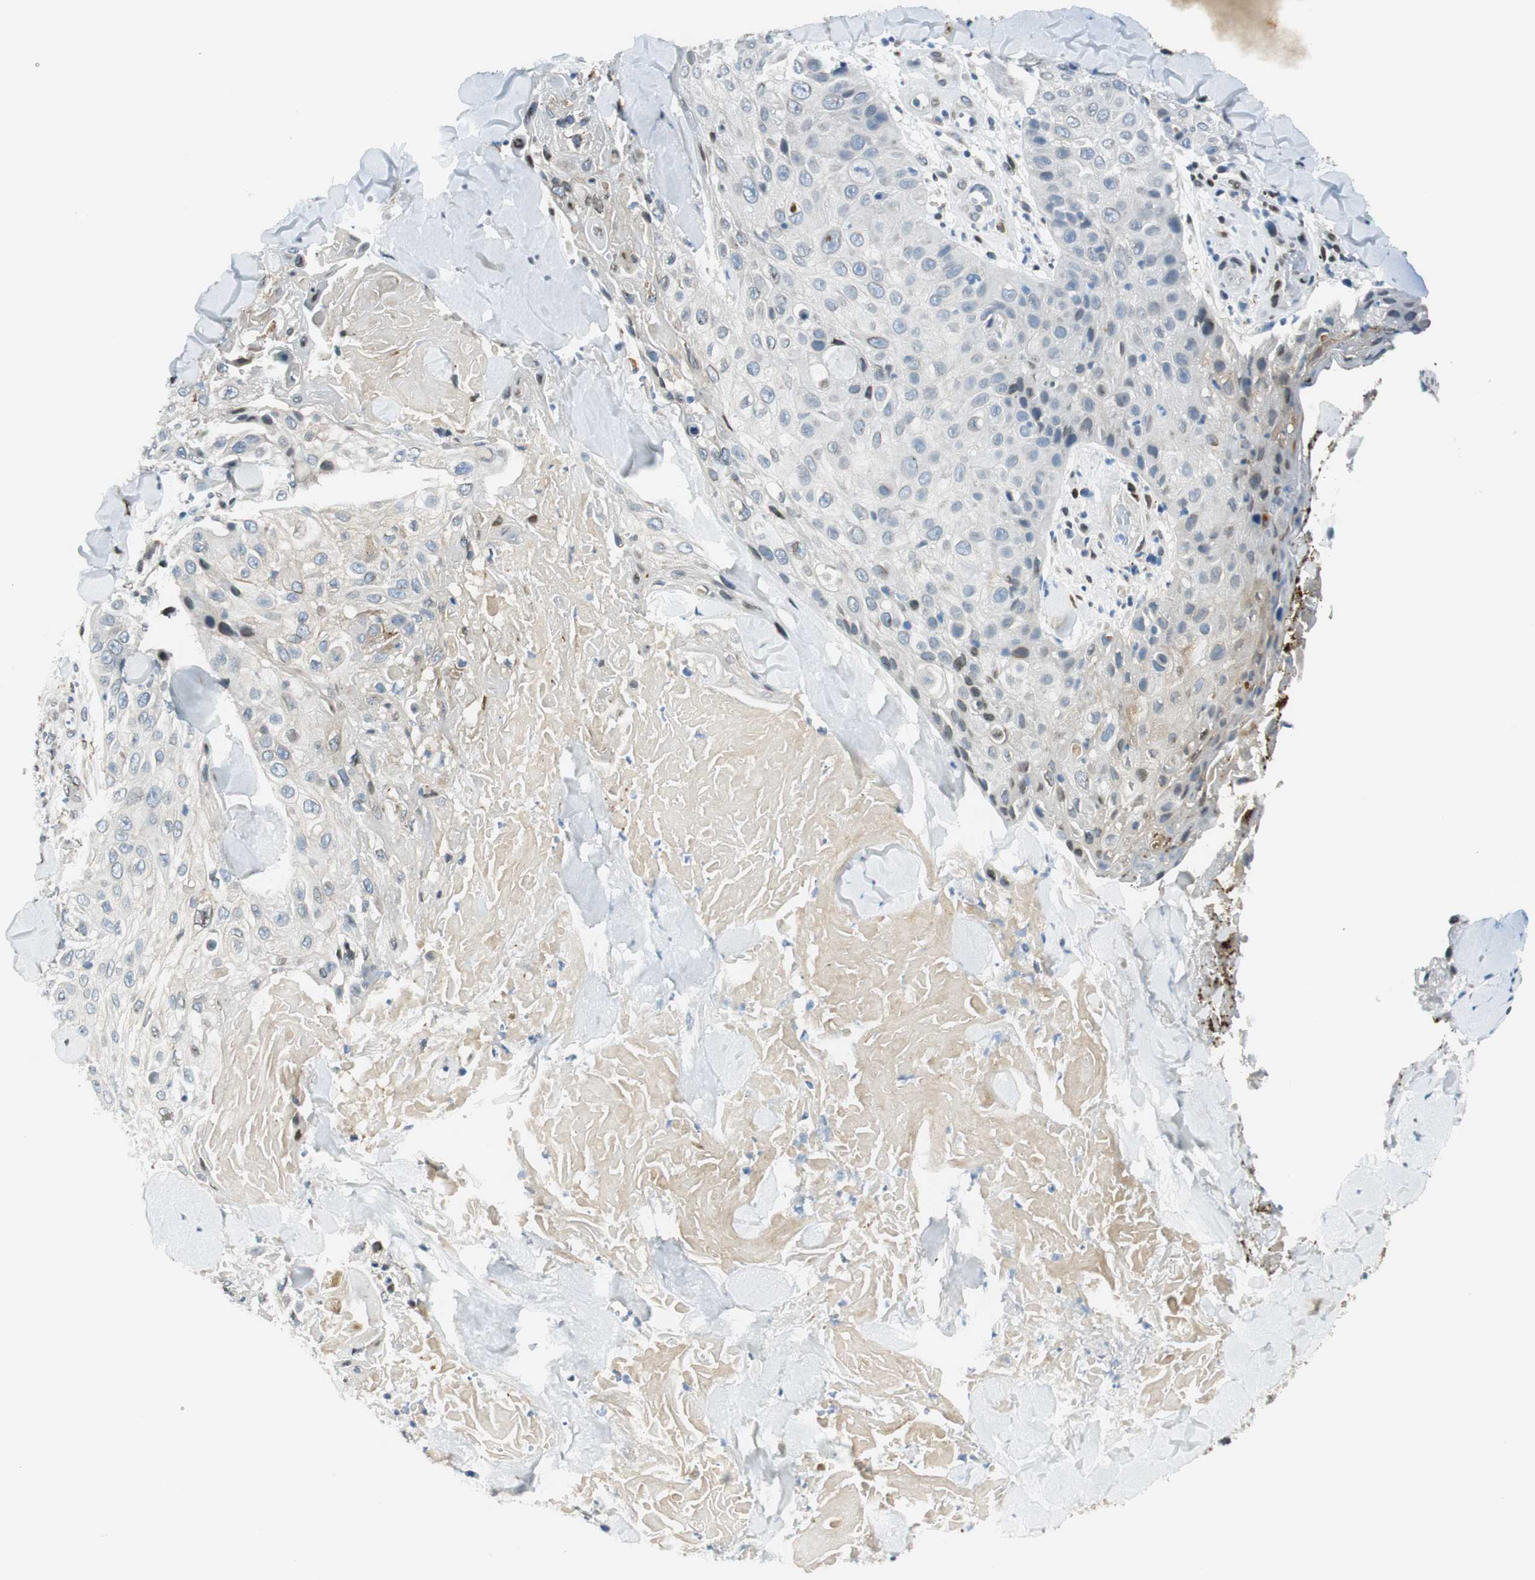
{"staining": {"intensity": "negative", "quantity": "none", "location": "none"}, "tissue": "skin cancer", "cell_type": "Tumor cells", "image_type": "cancer", "snomed": [{"axis": "morphology", "description": "Squamous cell carcinoma, NOS"}, {"axis": "topography", "description": "Skin"}], "caption": "Human skin squamous cell carcinoma stained for a protein using immunohistochemistry (IHC) reveals no staining in tumor cells.", "gene": "TMEM260", "patient": {"sex": "male", "age": 86}}